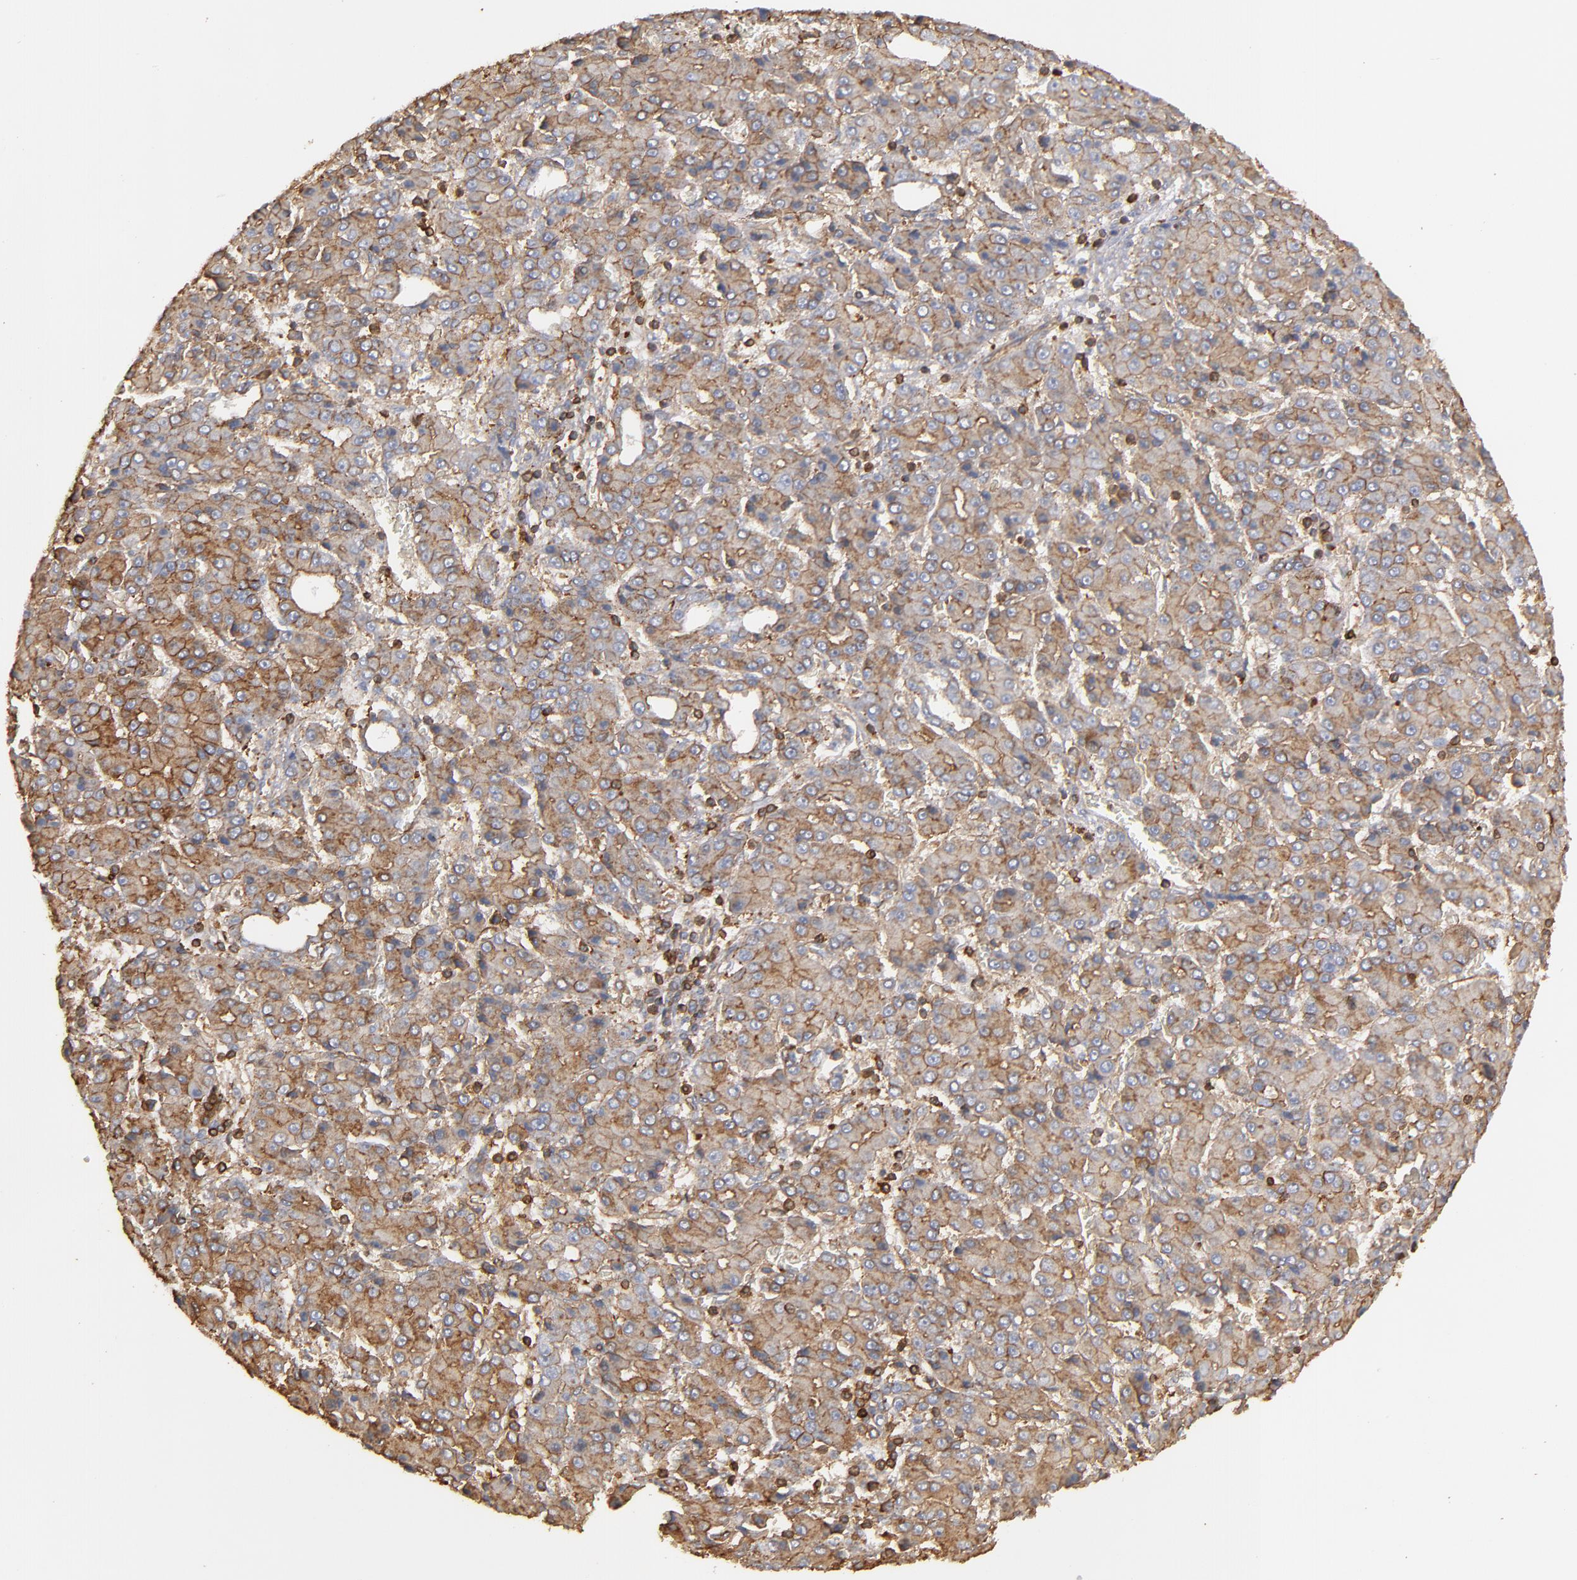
{"staining": {"intensity": "weak", "quantity": ">75%", "location": "cytoplasmic/membranous"}, "tissue": "liver cancer", "cell_type": "Tumor cells", "image_type": "cancer", "snomed": [{"axis": "morphology", "description": "Carcinoma, Hepatocellular, NOS"}, {"axis": "topography", "description": "Liver"}], "caption": "Human liver cancer stained with a brown dye shows weak cytoplasmic/membranous positive staining in approximately >75% of tumor cells.", "gene": "ACTN4", "patient": {"sex": "male", "age": 69}}